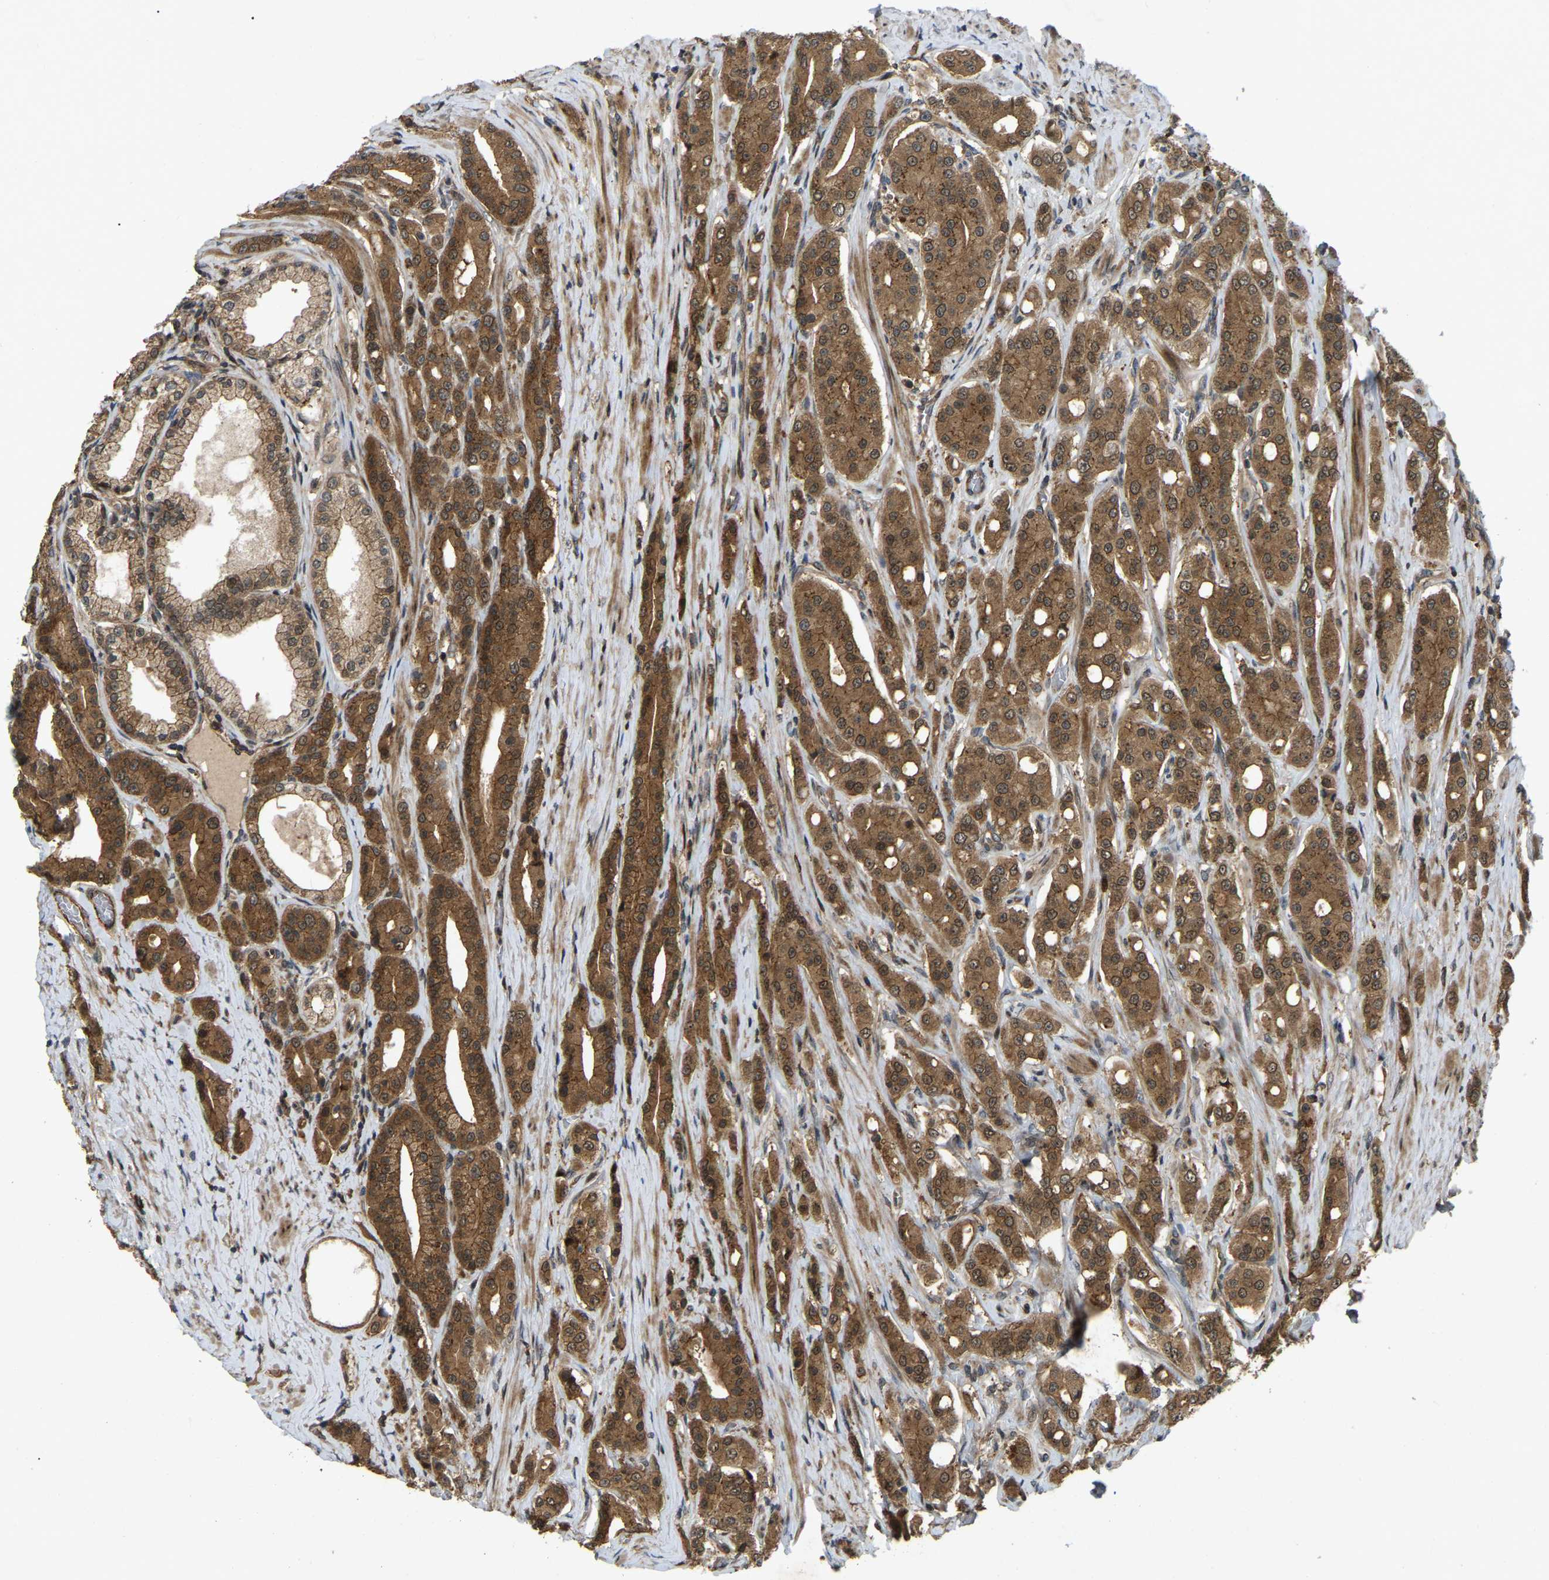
{"staining": {"intensity": "strong", "quantity": ">75%", "location": "cytoplasmic/membranous,nuclear"}, "tissue": "prostate cancer", "cell_type": "Tumor cells", "image_type": "cancer", "snomed": [{"axis": "morphology", "description": "Adenocarcinoma, High grade"}, {"axis": "topography", "description": "Prostate"}], "caption": "This is an image of immunohistochemistry staining of prostate cancer (adenocarcinoma (high-grade)), which shows strong expression in the cytoplasmic/membranous and nuclear of tumor cells.", "gene": "KIAA1549", "patient": {"sex": "male", "age": 71}}